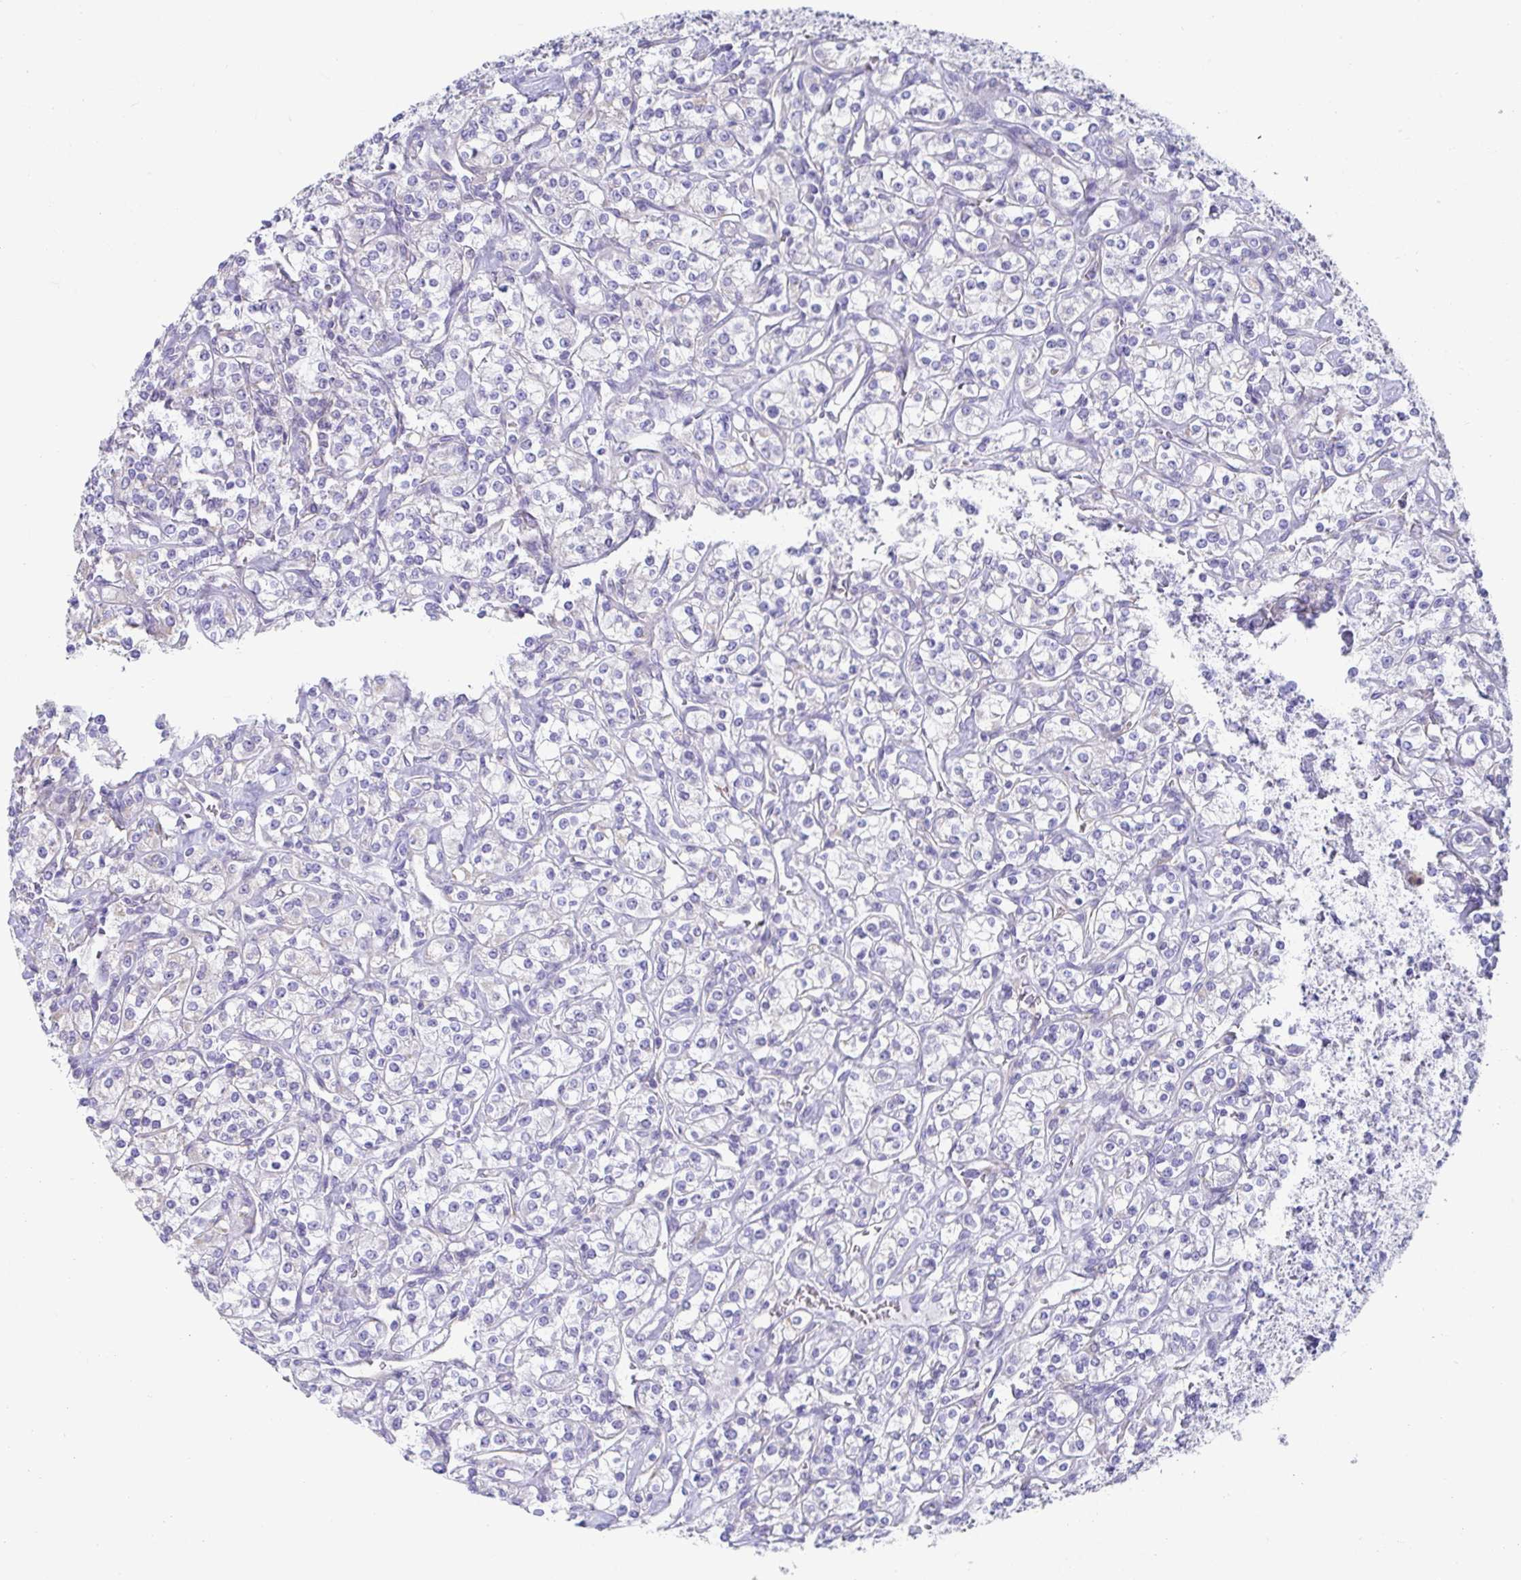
{"staining": {"intensity": "negative", "quantity": "none", "location": "none"}, "tissue": "renal cancer", "cell_type": "Tumor cells", "image_type": "cancer", "snomed": [{"axis": "morphology", "description": "Adenocarcinoma, NOS"}, {"axis": "topography", "description": "Kidney"}], "caption": "An IHC photomicrograph of renal adenocarcinoma is shown. There is no staining in tumor cells of renal adenocarcinoma. The staining was performed using DAB (3,3'-diaminobenzidine) to visualize the protein expression in brown, while the nuclei were stained in blue with hematoxylin (Magnification: 20x).", "gene": "CXCR1", "patient": {"sex": "male", "age": 77}}